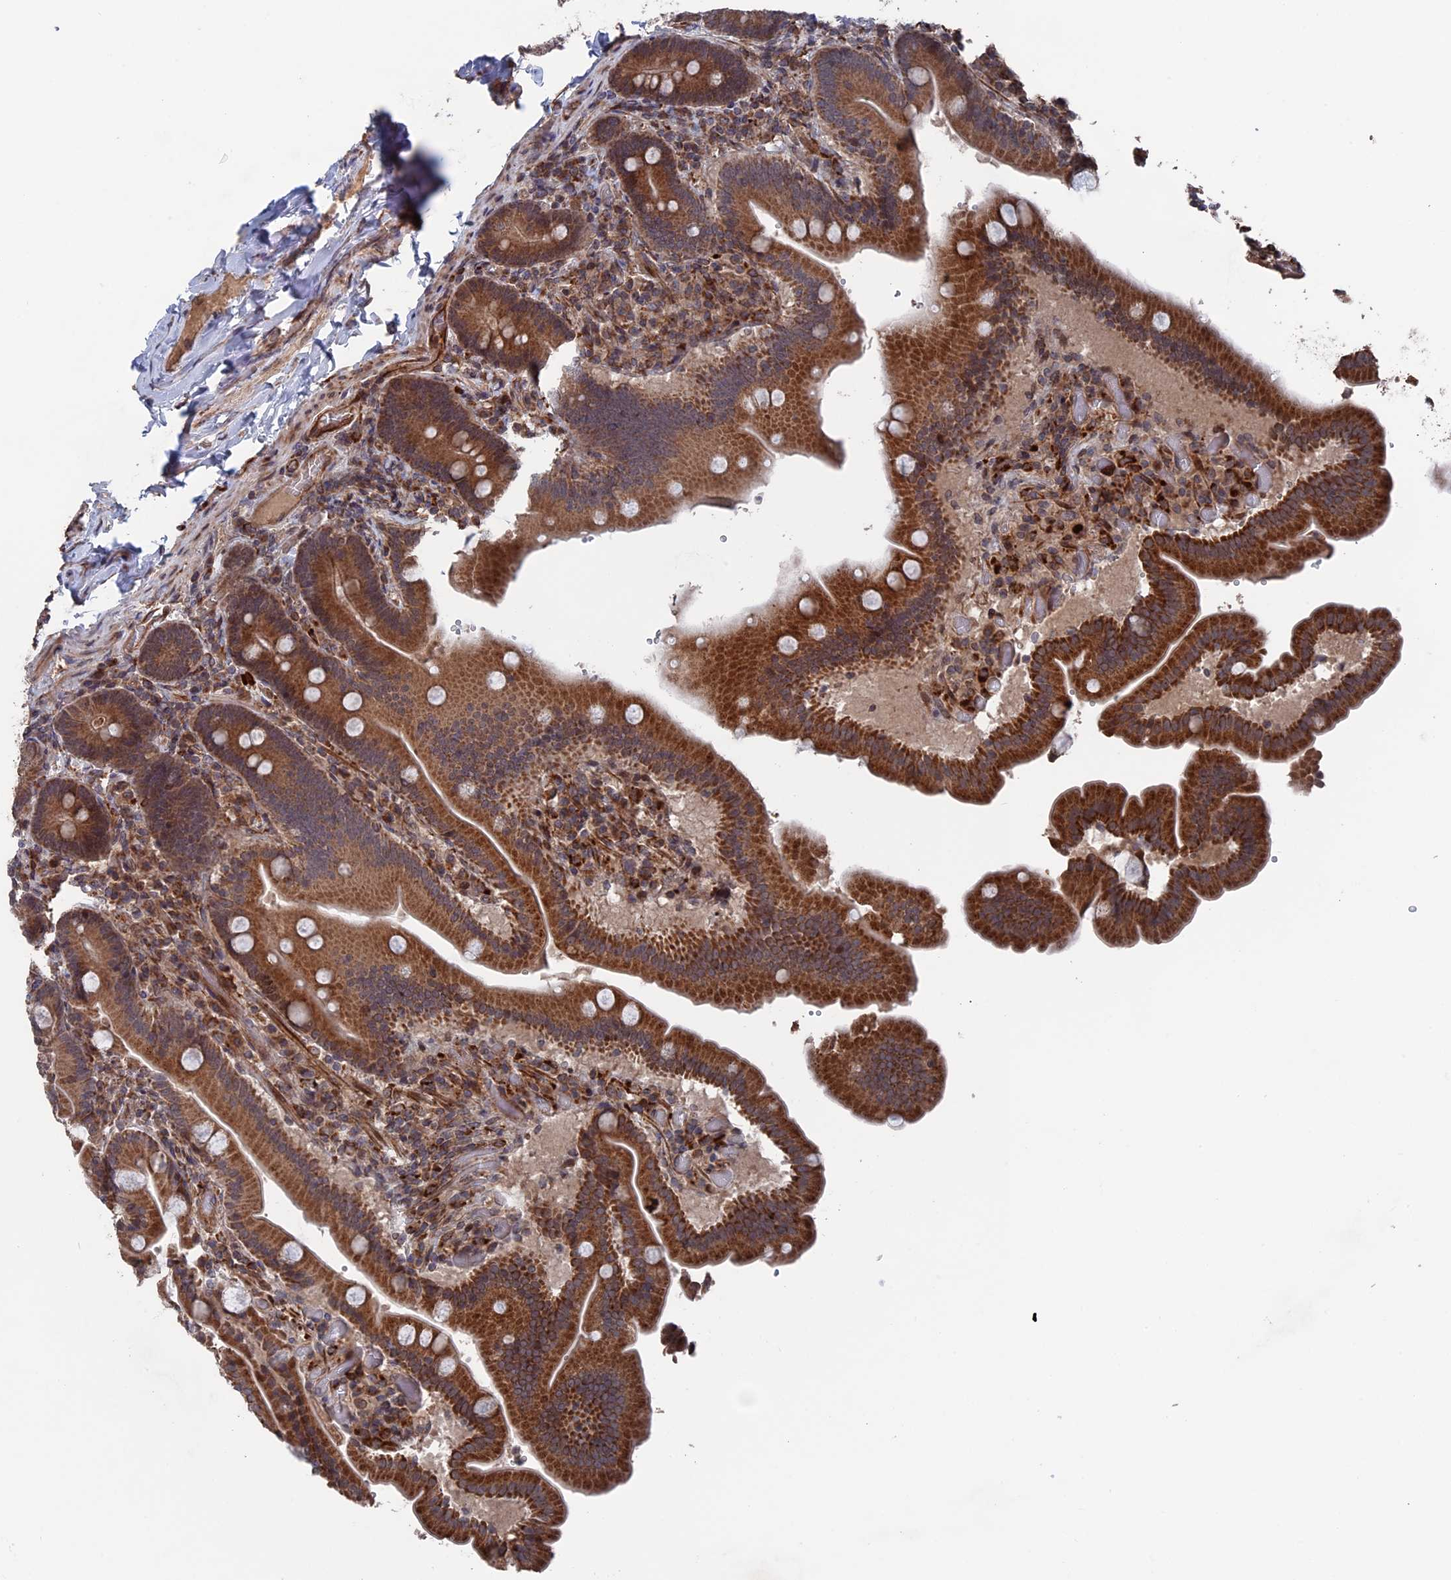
{"staining": {"intensity": "strong", "quantity": ">75%", "location": "cytoplasmic/membranous"}, "tissue": "duodenum", "cell_type": "Glandular cells", "image_type": "normal", "snomed": [{"axis": "morphology", "description": "Normal tissue, NOS"}, {"axis": "topography", "description": "Duodenum"}], "caption": "Immunohistochemical staining of benign duodenum reveals >75% levels of strong cytoplasmic/membranous protein expression in about >75% of glandular cells.", "gene": "PLA2G15", "patient": {"sex": "female", "age": 62}}